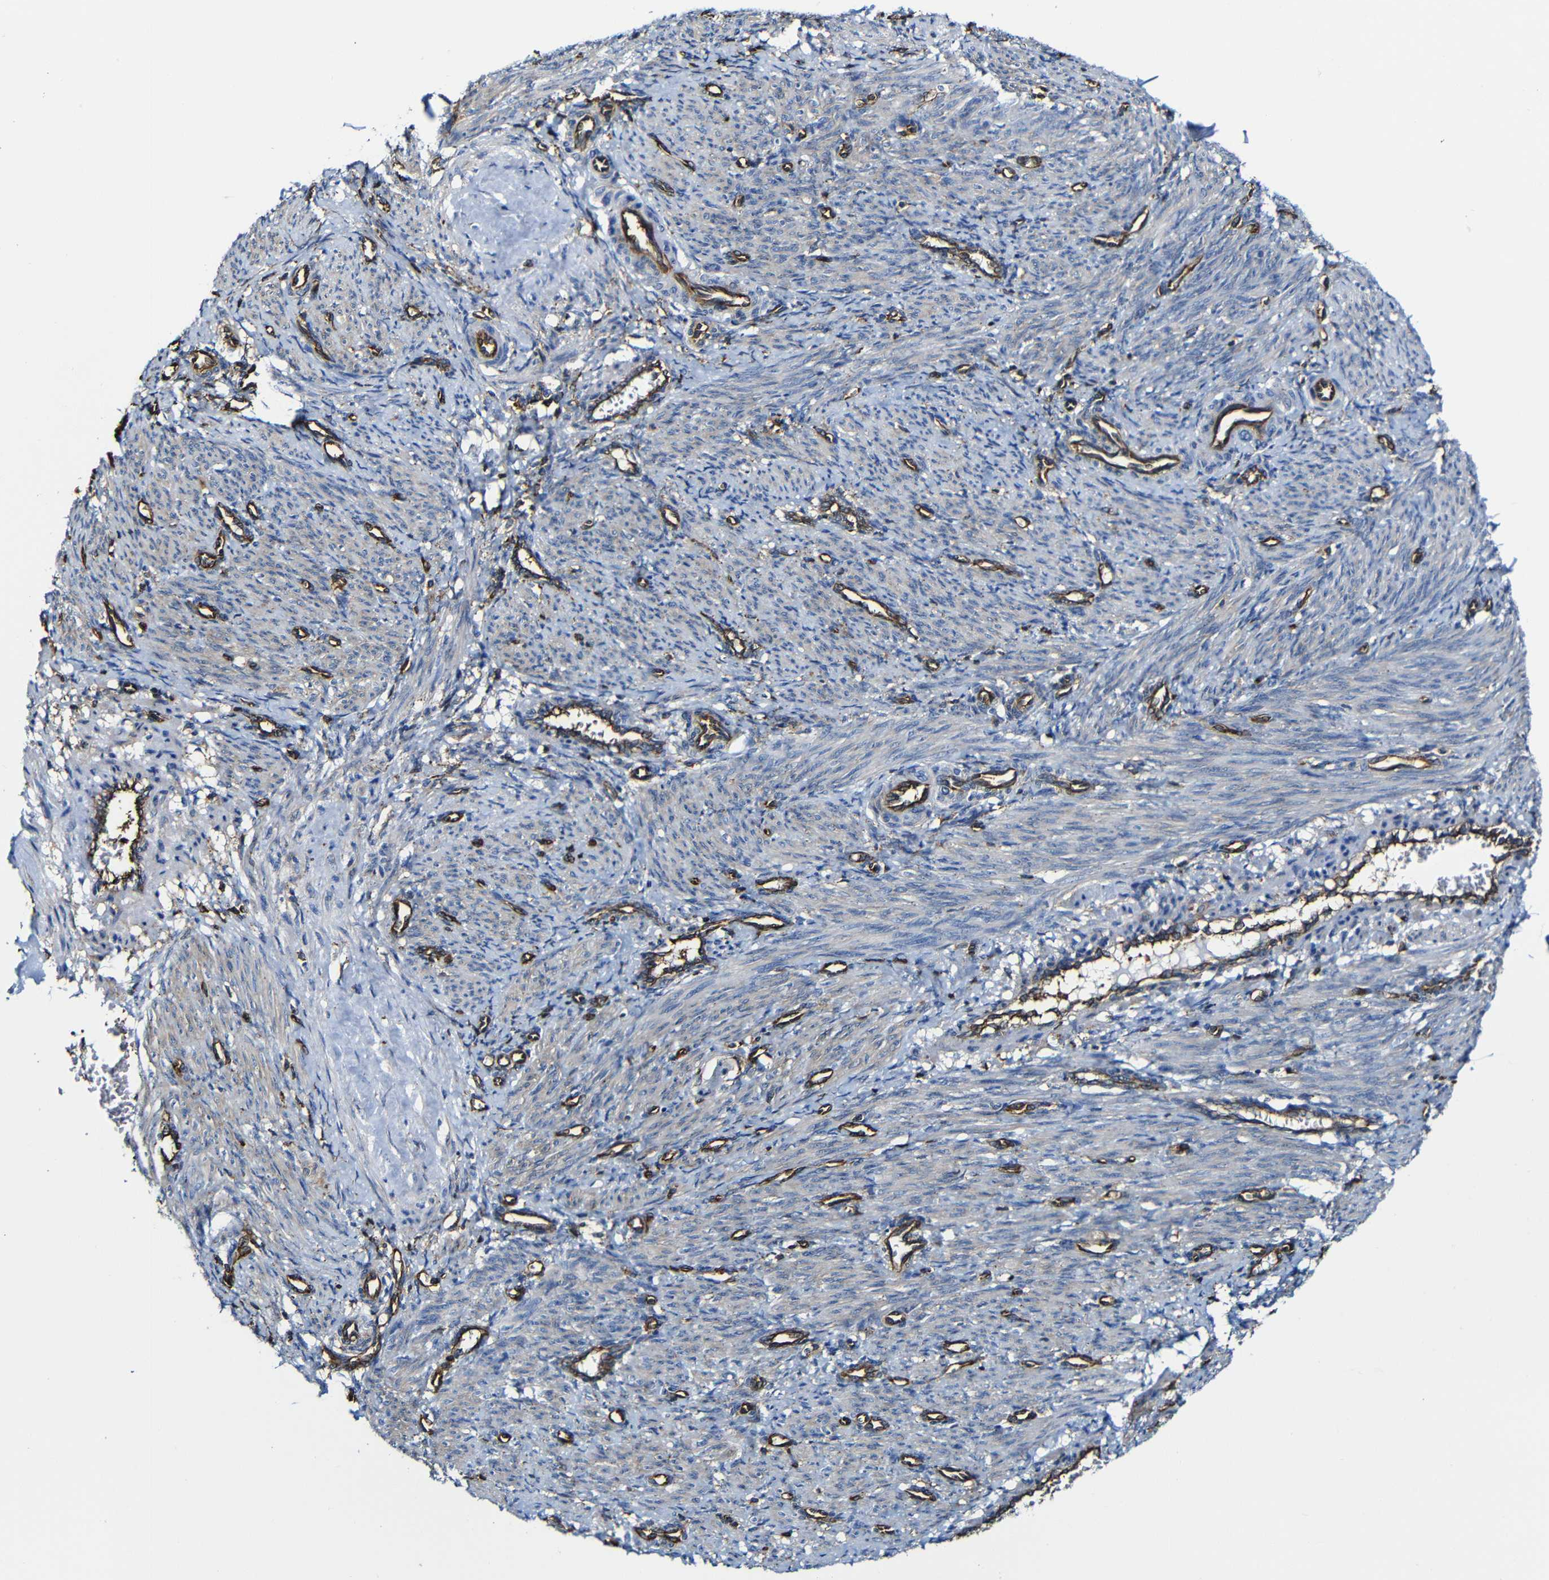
{"staining": {"intensity": "weak", "quantity": "25%-75%", "location": "cytoplasmic/membranous"}, "tissue": "smooth muscle", "cell_type": "Smooth muscle cells", "image_type": "normal", "snomed": [{"axis": "morphology", "description": "Normal tissue, NOS"}, {"axis": "topography", "description": "Endometrium"}], "caption": "This micrograph exhibits IHC staining of unremarkable human smooth muscle, with low weak cytoplasmic/membranous expression in approximately 25%-75% of smooth muscle cells.", "gene": "MSN", "patient": {"sex": "female", "age": 33}}